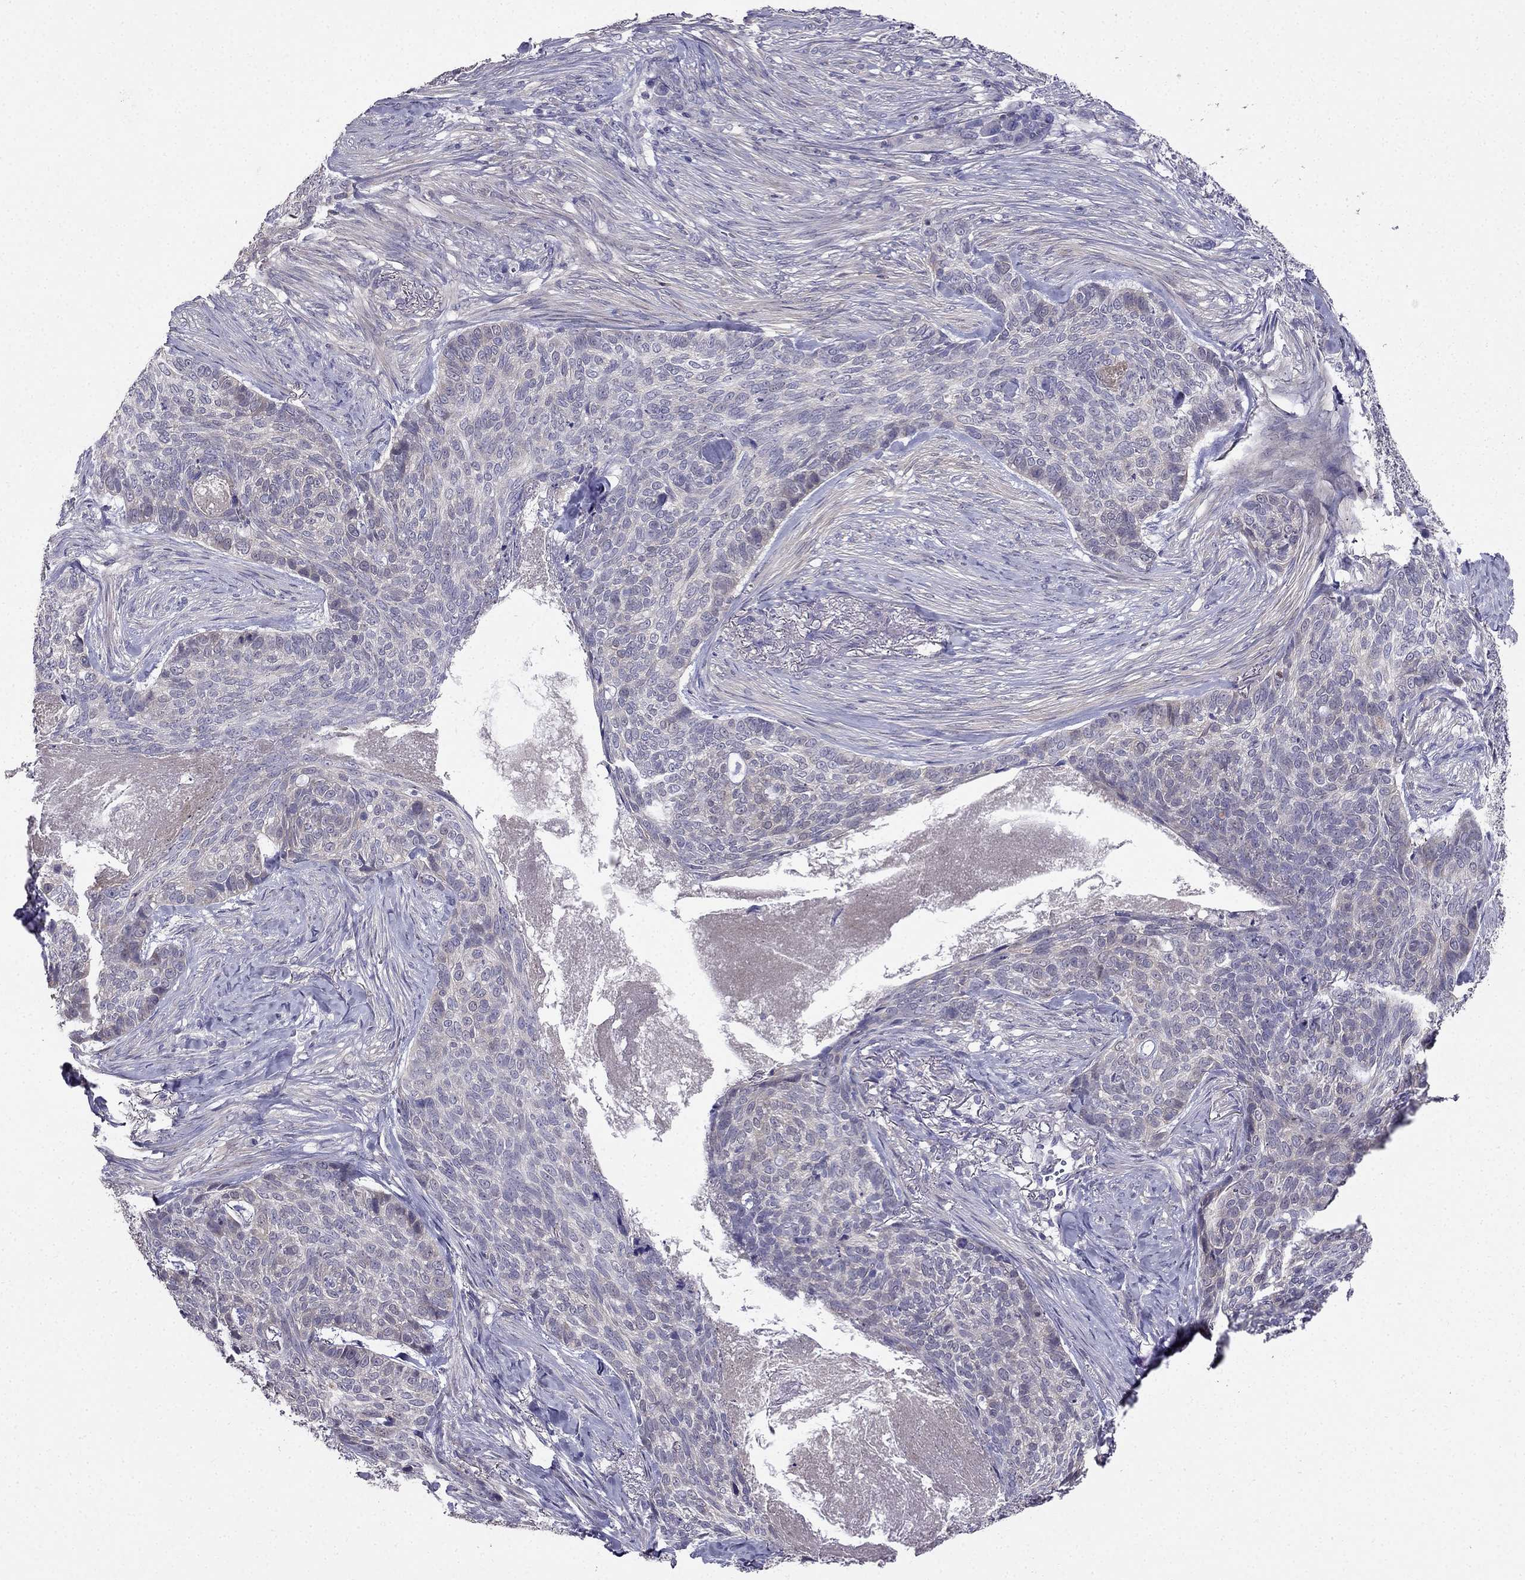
{"staining": {"intensity": "negative", "quantity": "none", "location": "none"}, "tissue": "skin cancer", "cell_type": "Tumor cells", "image_type": "cancer", "snomed": [{"axis": "morphology", "description": "Basal cell carcinoma"}, {"axis": "topography", "description": "Skin"}], "caption": "The histopathology image exhibits no significant positivity in tumor cells of skin cancer (basal cell carcinoma). (DAB immunohistochemistry visualized using brightfield microscopy, high magnification).", "gene": "AS3MT", "patient": {"sex": "female", "age": 69}}